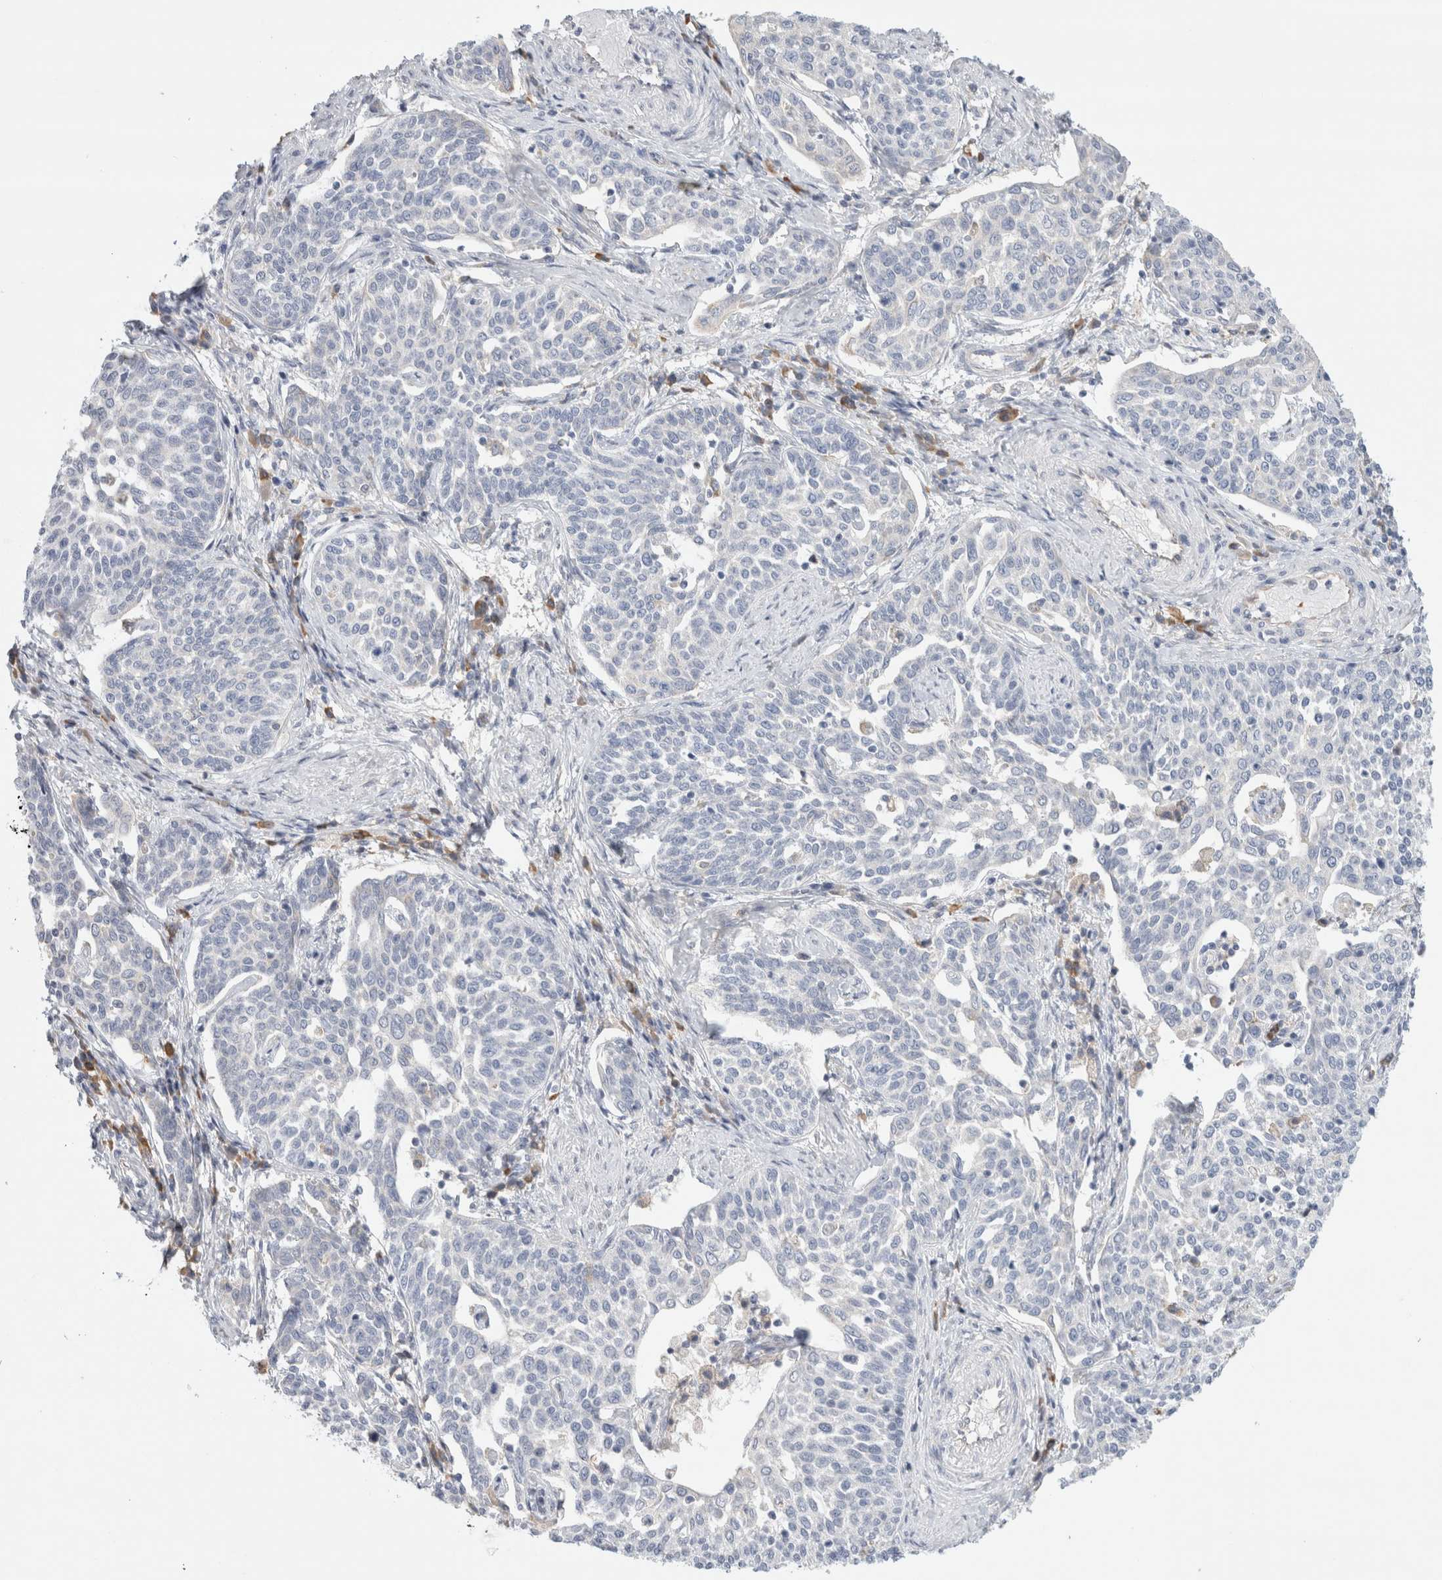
{"staining": {"intensity": "negative", "quantity": "none", "location": "none"}, "tissue": "cervical cancer", "cell_type": "Tumor cells", "image_type": "cancer", "snomed": [{"axis": "morphology", "description": "Squamous cell carcinoma, NOS"}, {"axis": "topography", "description": "Cervix"}], "caption": "Immunohistochemistry (IHC) image of neoplastic tissue: cervical squamous cell carcinoma stained with DAB displays no significant protein staining in tumor cells.", "gene": "CSK", "patient": {"sex": "female", "age": 34}}